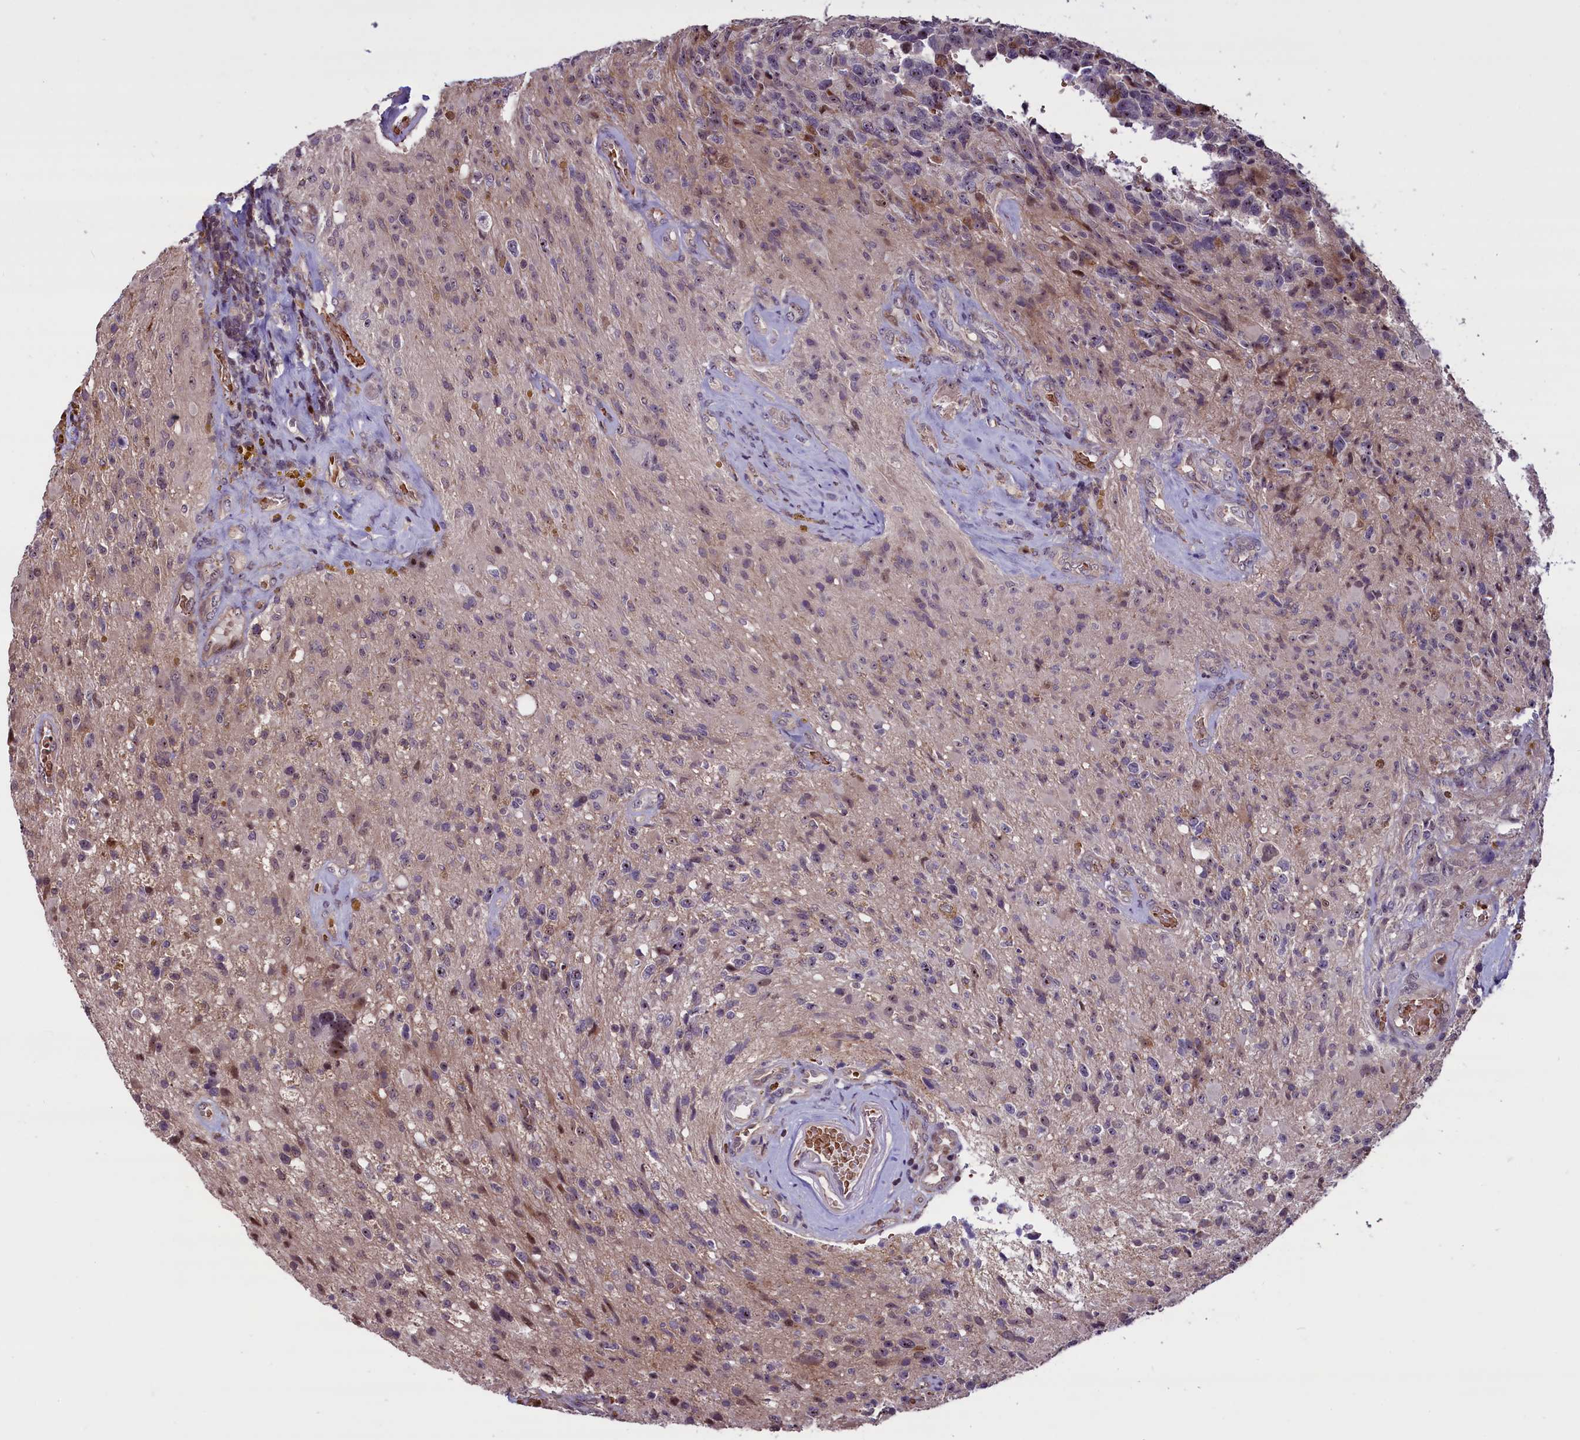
{"staining": {"intensity": "moderate", "quantity": "<25%", "location": "cytoplasmic/membranous,nuclear"}, "tissue": "glioma", "cell_type": "Tumor cells", "image_type": "cancer", "snomed": [{"axis": "morphology", "description": "Glioma, malignant, High grade"}, {"axis": "topography", "description": "Brain"}], "caption": "About <25% of tumor cells in glioma exhibit moderate cytoplasmic/membranous and nuclear protein expression as visualized by brown immunohistochemical staining.", "gene": "SHFL", "patient": {"sex": "male", "age": 69}}